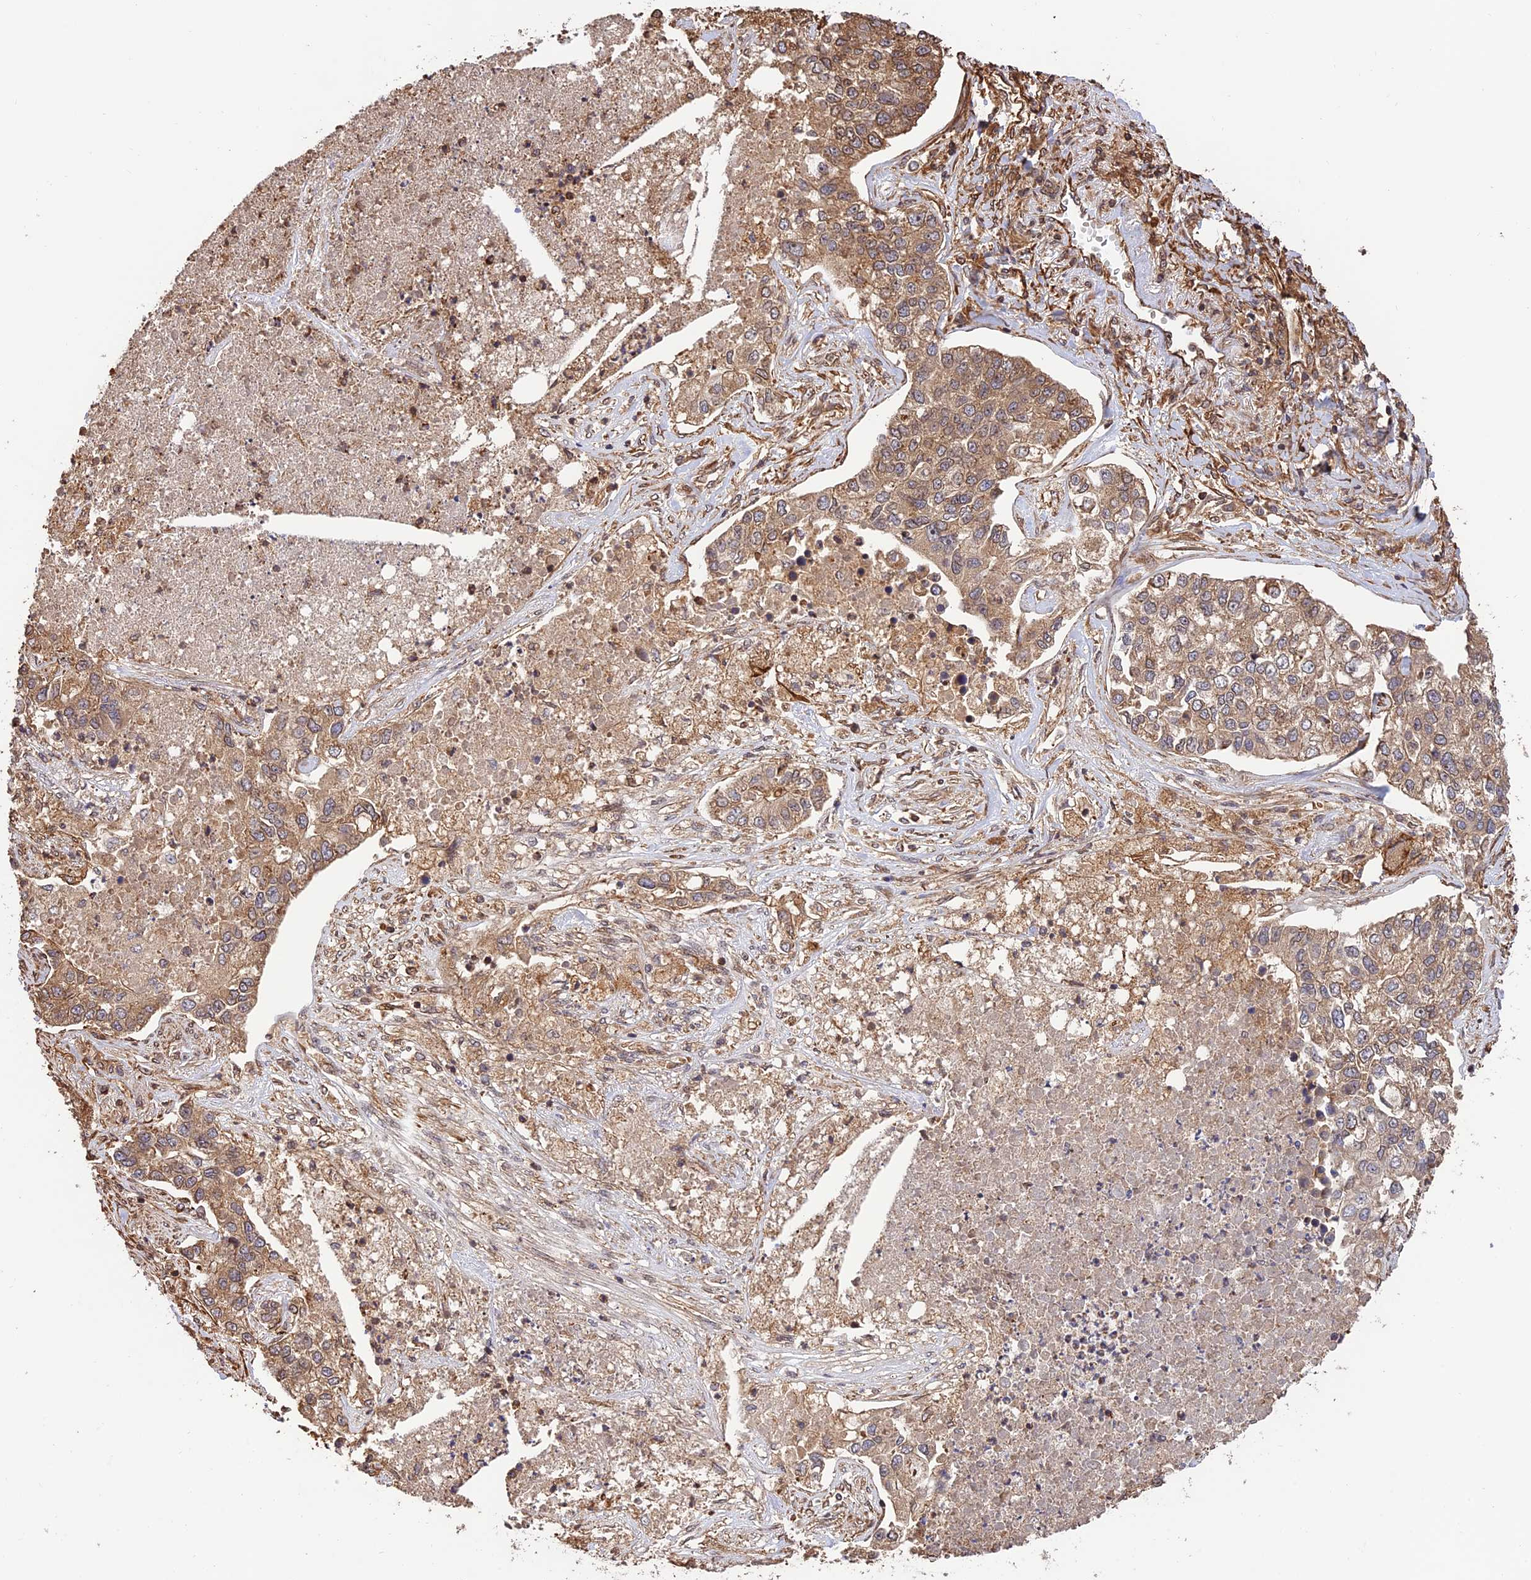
{"staining": {"intensity": "moderate", "quantity": ">75%", "location": "cytoplasmic/membranous"}, "tissue": "lung cancer", "cell_type": "Tumor cells", "image_type": "cancer", "snomed": [{"axis": "morphology", "description": "Adenocarcinoma, NOS"}, {"axis": "topography", "description": "Lung"}], "caption": "Lung adenocarcinoma was stained to show a protein in brown. There is medium levels of moderate cytoplasmic/membranous expression in about >75% of tumor cells.", "gene": "CREBL2", "patient": {"sex": "male", "age": 49}}